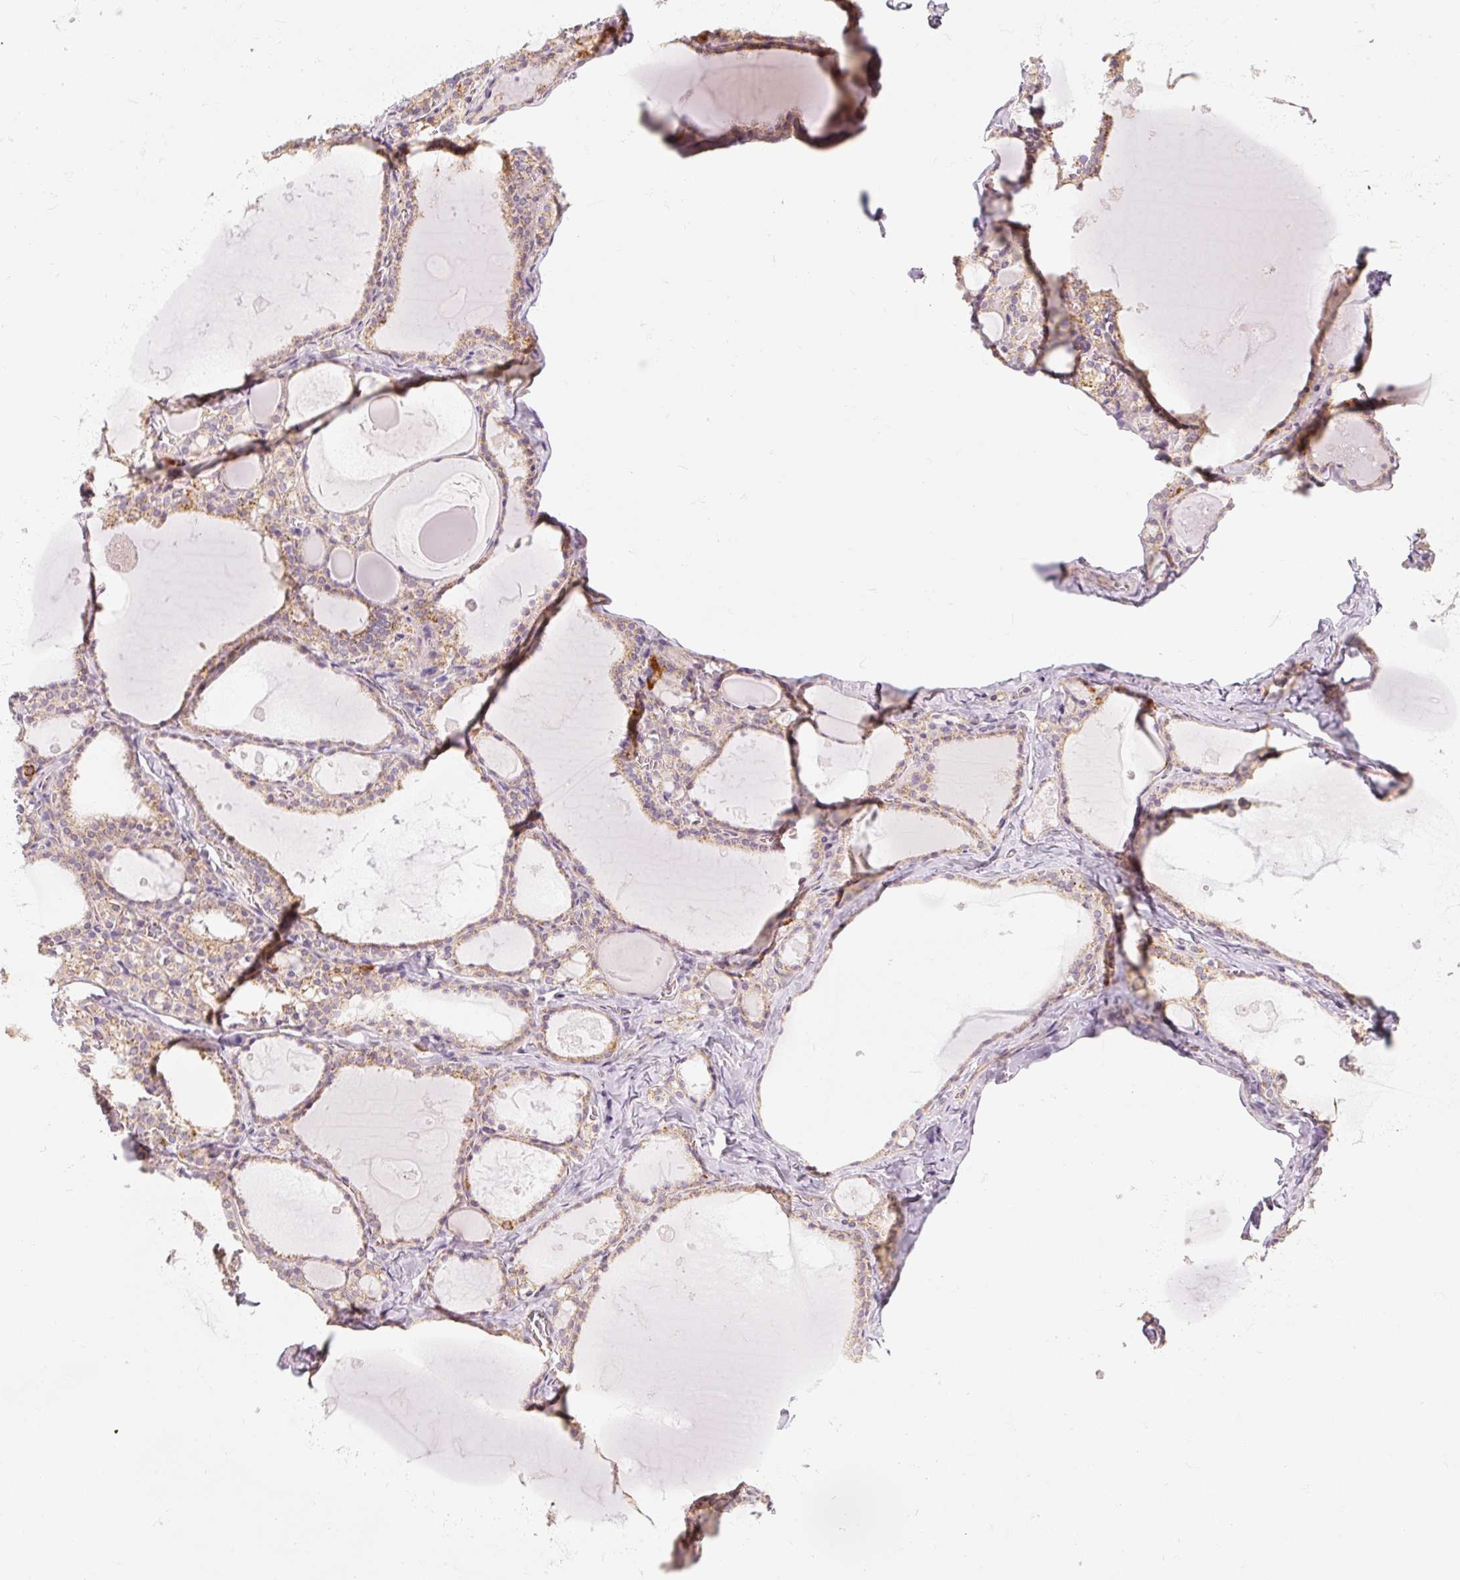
{"staining": {"intensity": "weak", "quantity": "25%-75%", "location": "cytoplasmic/membranous"}, "tissue": "thyroid gland", "cell_type": "Glandular cells", "image_type": "normal", "snomed": [{"axis": "morphology", "description": "Normal tissue, NOS"}, {"axis": "topography", "description": "Thyroid gland"}], "caption": "Weak cytoplasmic/membranous expression is identified in about 25%-75% of glandular cells in normal thyroid gland. (DAB (3,3'-diaminobenzidine) IHC with brightfield microscopy, high magnification).", "gene": "RB1CC1", "patient": {"sex": "male", "age": 56}}